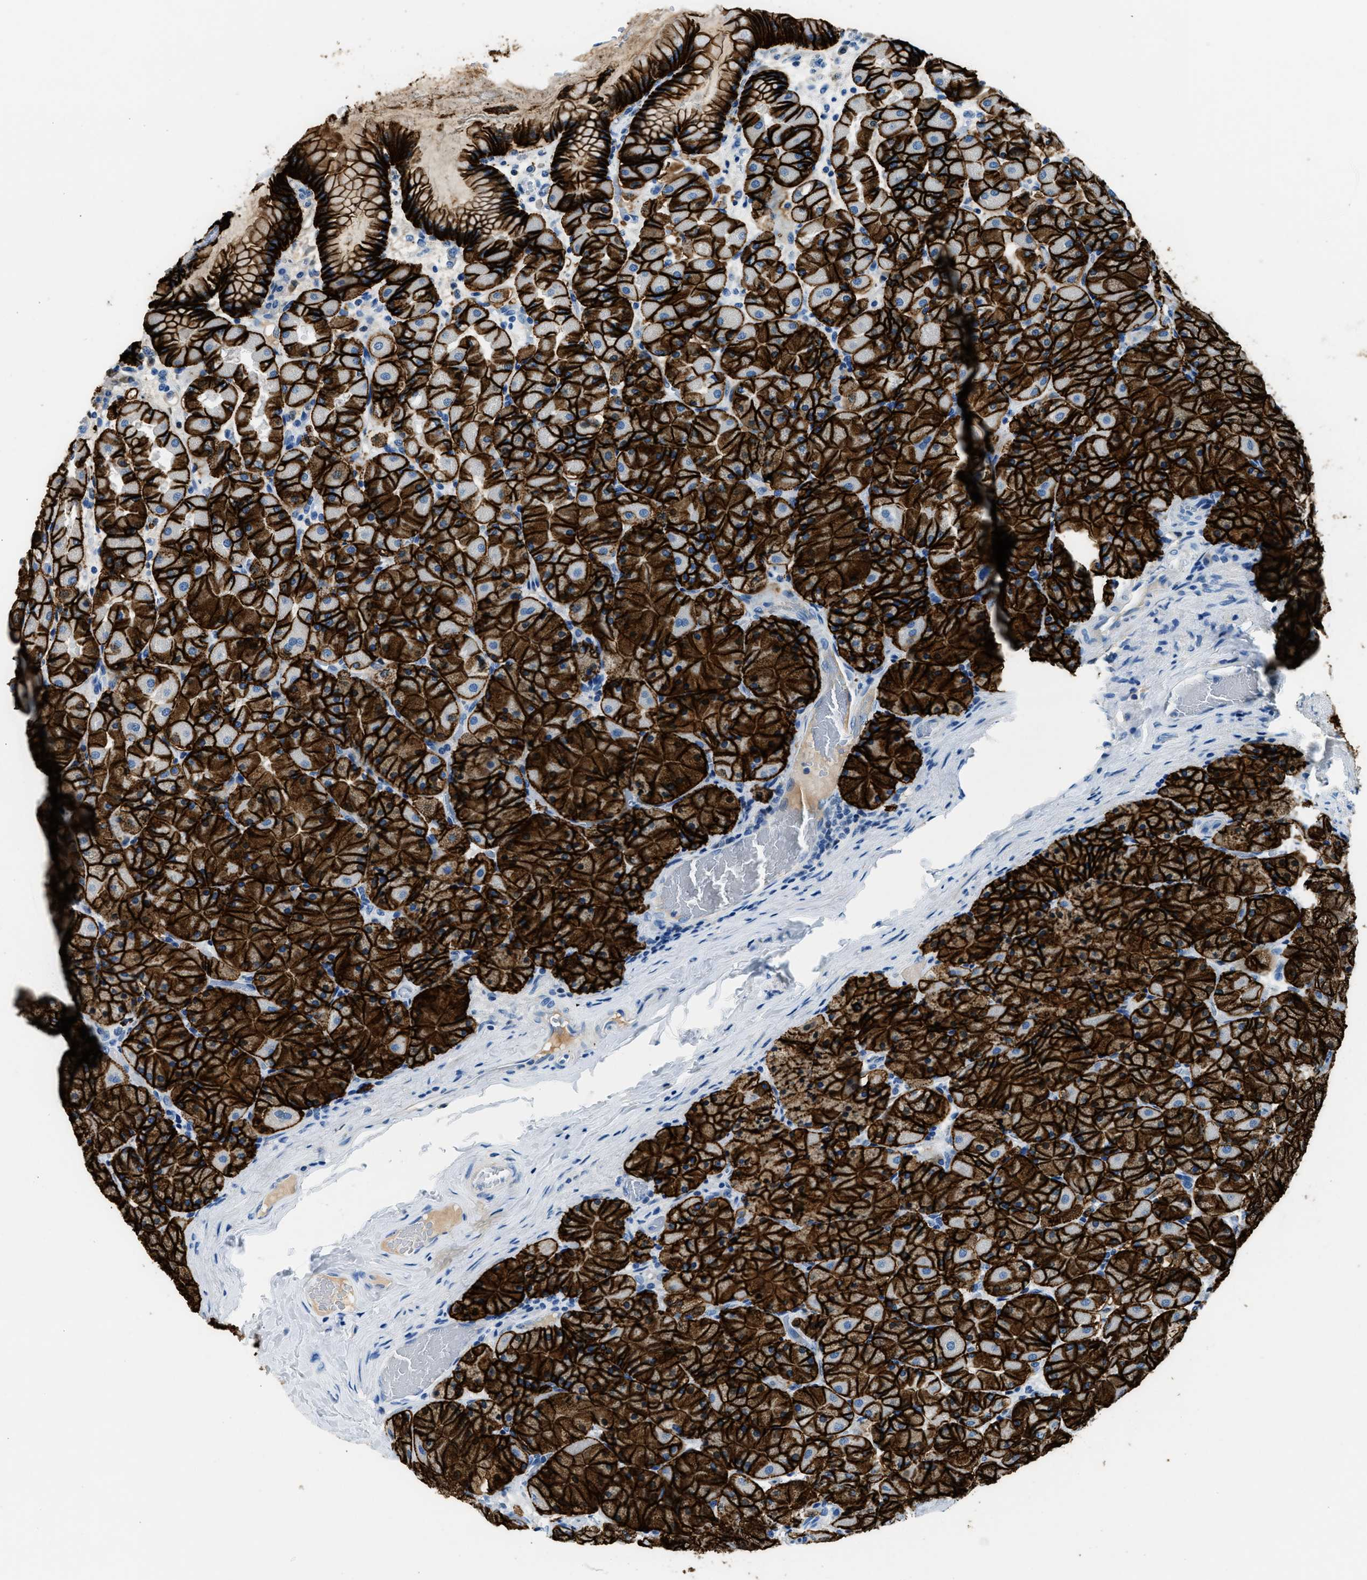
{"staining": {"intensity": "strong", "quantity": ">75%", "location": "cytoplasmic/membranous"}, "tissue": "stomach", "cell_type": "Glandular cells", "image_type": "normal", "snomed": [{"axis": "morphology", "description": "Normal tissue, NOS"}, {"axis": "topography", "description": "Stomach, upper"}], "caption": "A histopathology image showing strong cytoplasmic/membranous staining in about >75% of glandular cells in unremarkable stomach, as visualized by brown immunohistochemical staining.", "gene": "CLDN18", "patient": {"sex": "female", "age": 56}}